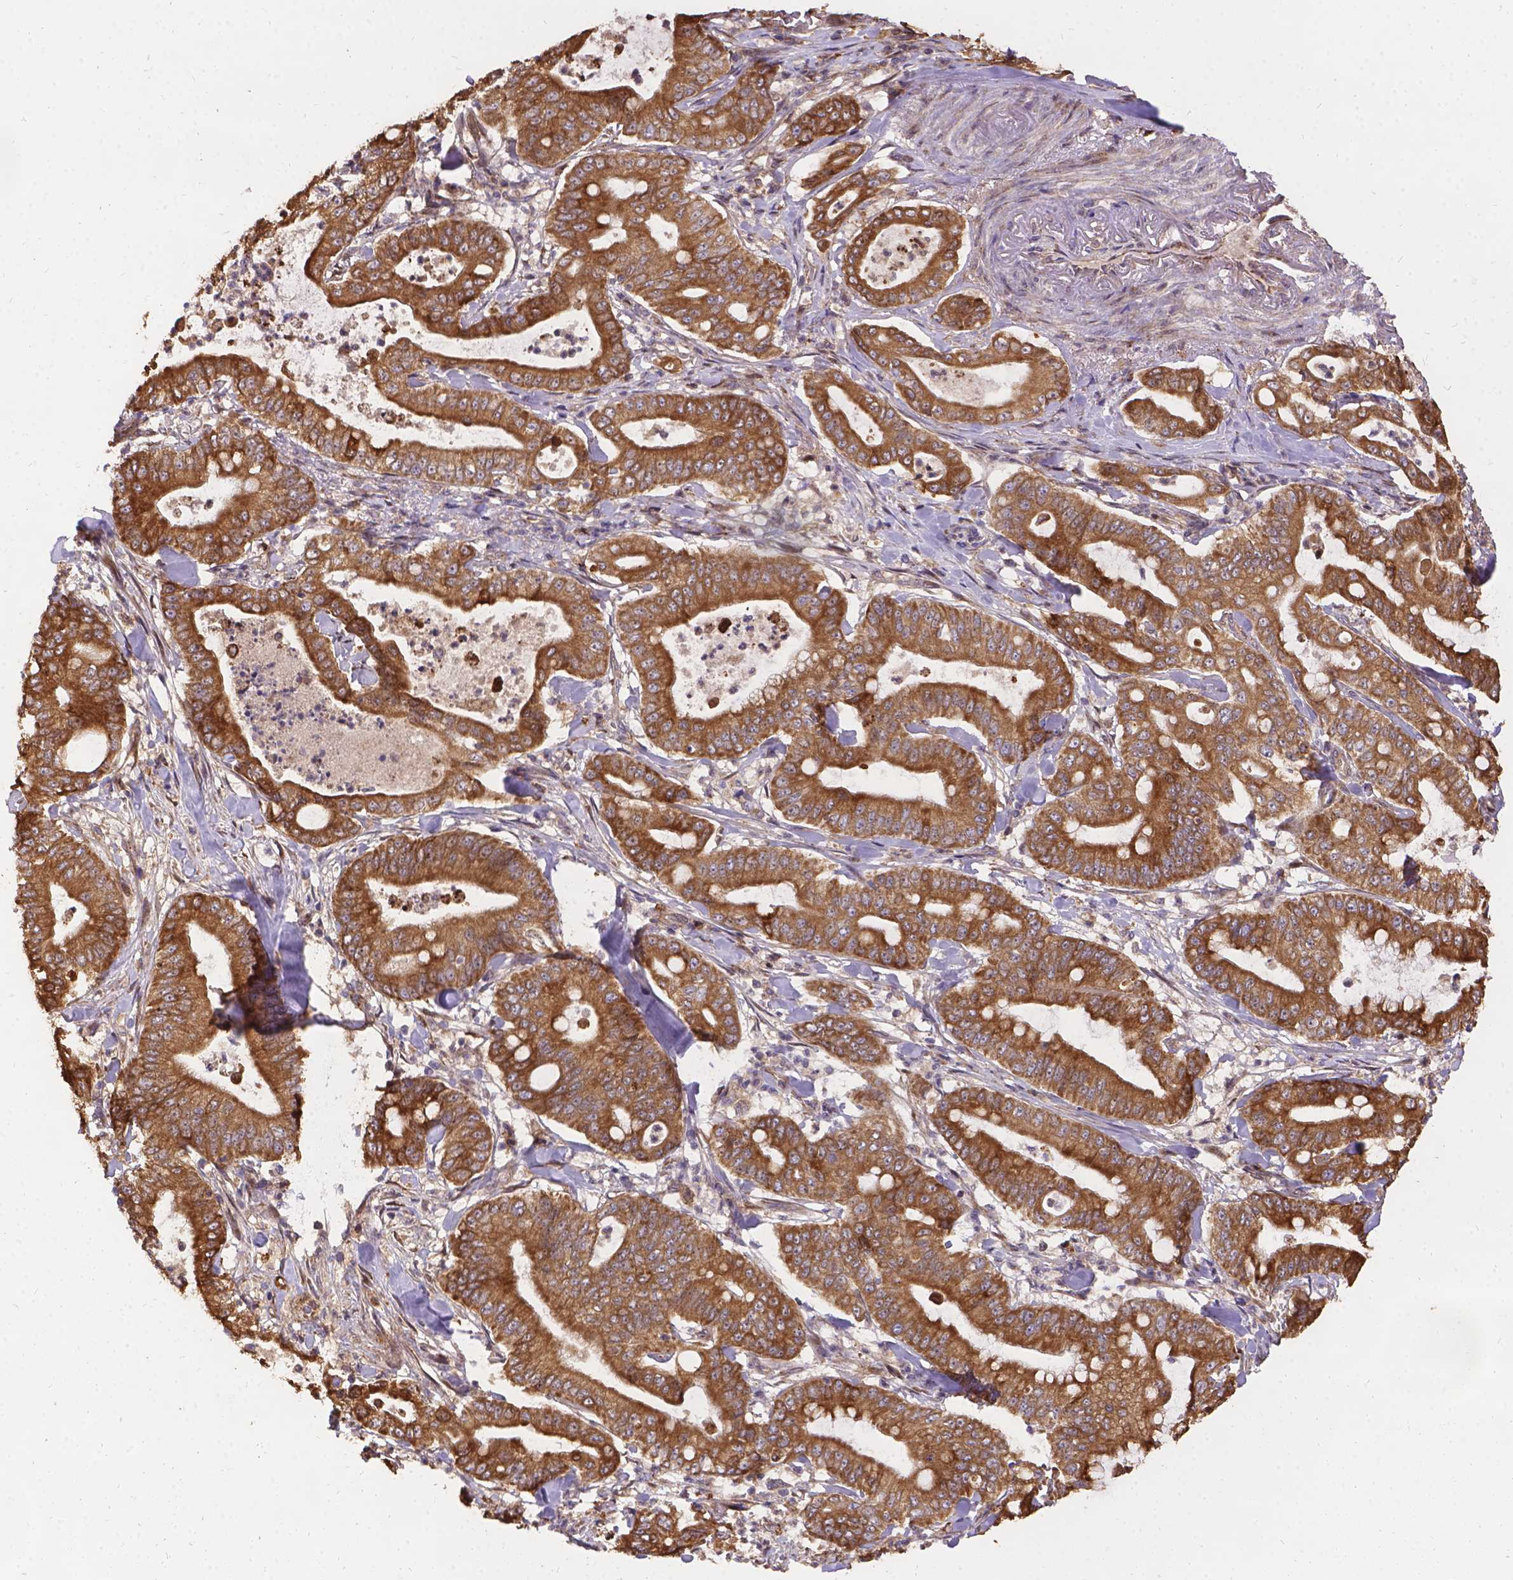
{"staining": {"intensity": "moderate", "quantity": ">75%", "location": "cytoplasmic/membranous"}, "tissue": "pancreatic cancer", "cell_type": "Tumor cells", "image_type": "cancer", "snomed": [{"axis": "morphology", "description": "Adenocarcinoma, NOS"}, {"axis": "topography", "description": "Pancreas"}], "caption": "Immunohistochemical staining of pancreatic adenocarcinoma demonstrates moderate cytoplasmic/membranous protein expression in approximately >75% of tumor cells. Using DAB (3,3'-diaminobenzidine) (brown) and hematoxylin (blue) stains, captured at high magnification using brightfield microscopy.", "gene": "DENND6A", "patient": {"sex": "male", "age": 71}}